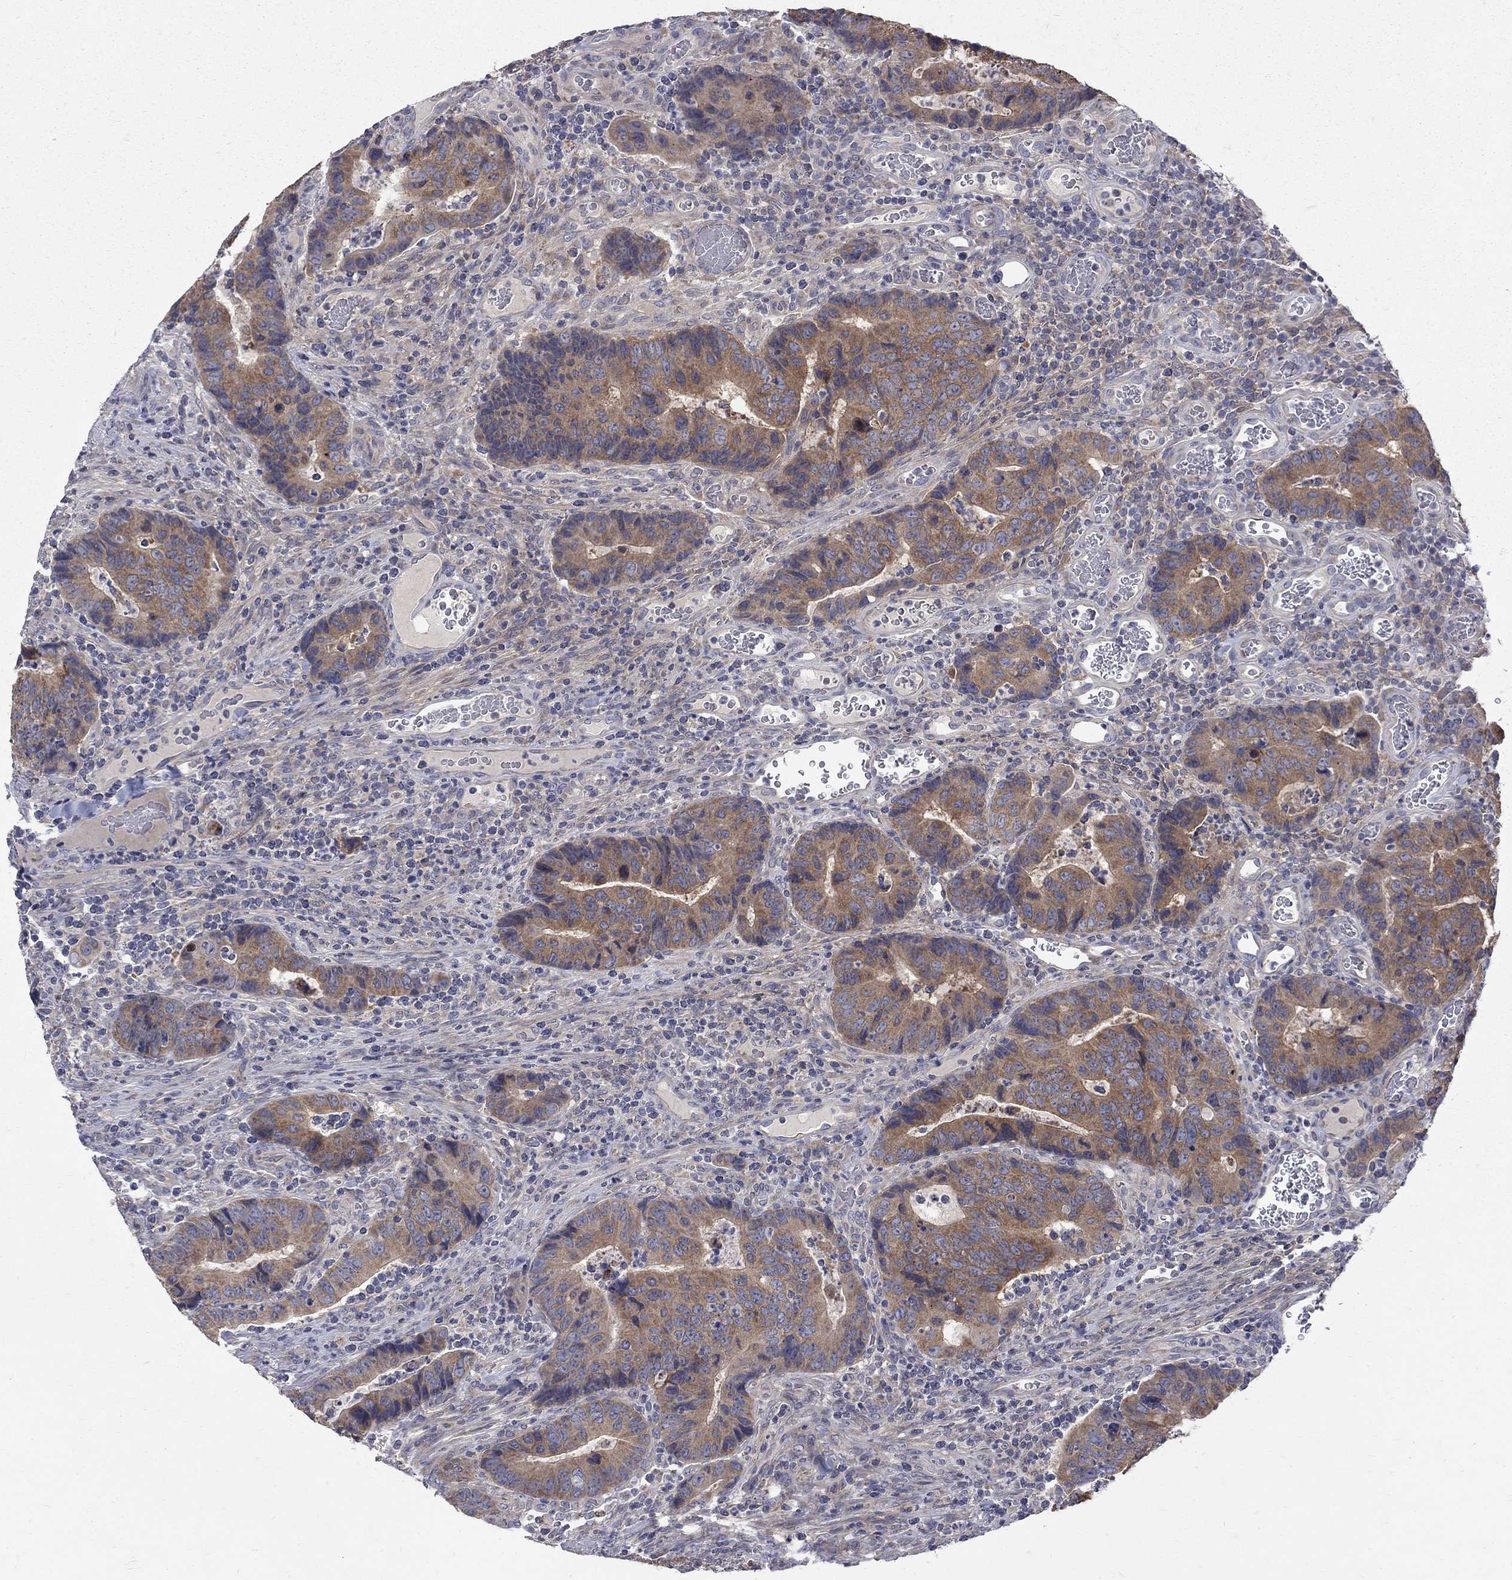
{"staining": {"intensity": "moderate", "quantity": ">75%", "location": "cytoplasmic/membranous"}, "tissue": "colorectal cancer", "cell_type": "Tumor cells", "image_type": "cancer", "snomed": [{"axis": "morphology", "description": "Adenocarcinoma, NOS"}, {"axis": "topography", "description": "Colon"}], "caption": "The histopathology image demonstrates staining of colorectal cancer (adenocarcinoma), revealing moderate cytoplasmic/membranous protein staining (brown color) within tumor cells.", "gene": "SH2B1", "patient": {"sex": "female", "age": 56}}